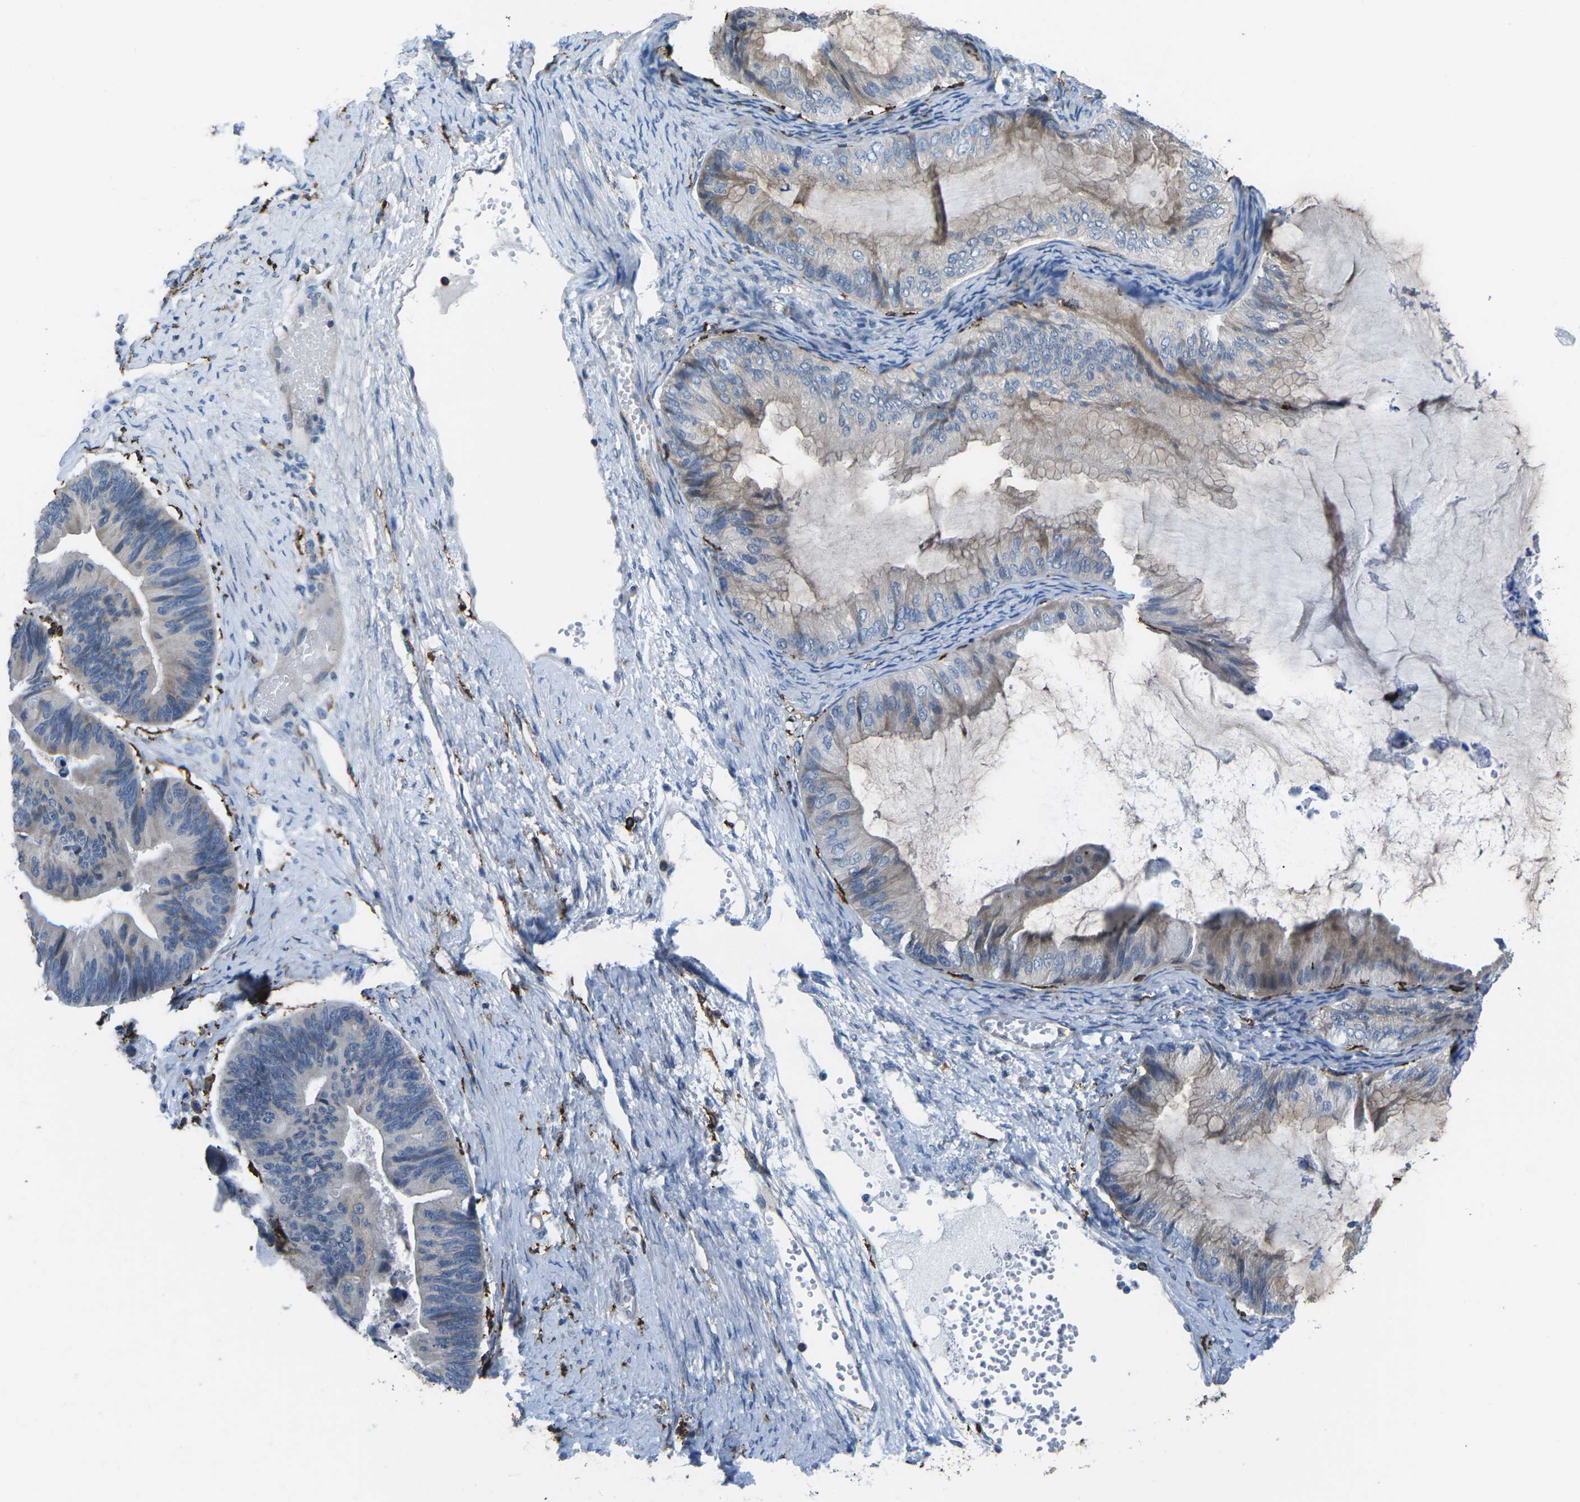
{"staining": {"intensity": "weak", "quantity": "<25%", "location": "cytoplasmic/membranous"}, "tissue": "ovarian cancer", "cell_type": "Tumor cells", "image_type": "cancer", "snomed": [{"axis": "morphology", "description": "Cystadenocarcinoma, mucinous, NOS"}, {"axis": "topography", "description": "Ovary"}], "caption": "Immunohistochemistry (IHC) image of neoplastic tissue: ovarian mucinous cystadenocarcinoma stained with DAB exhibits no significant protein staining in tumor cells.", "gene": "PTPN1", "patient": {"sex": "female", "age": 61}}